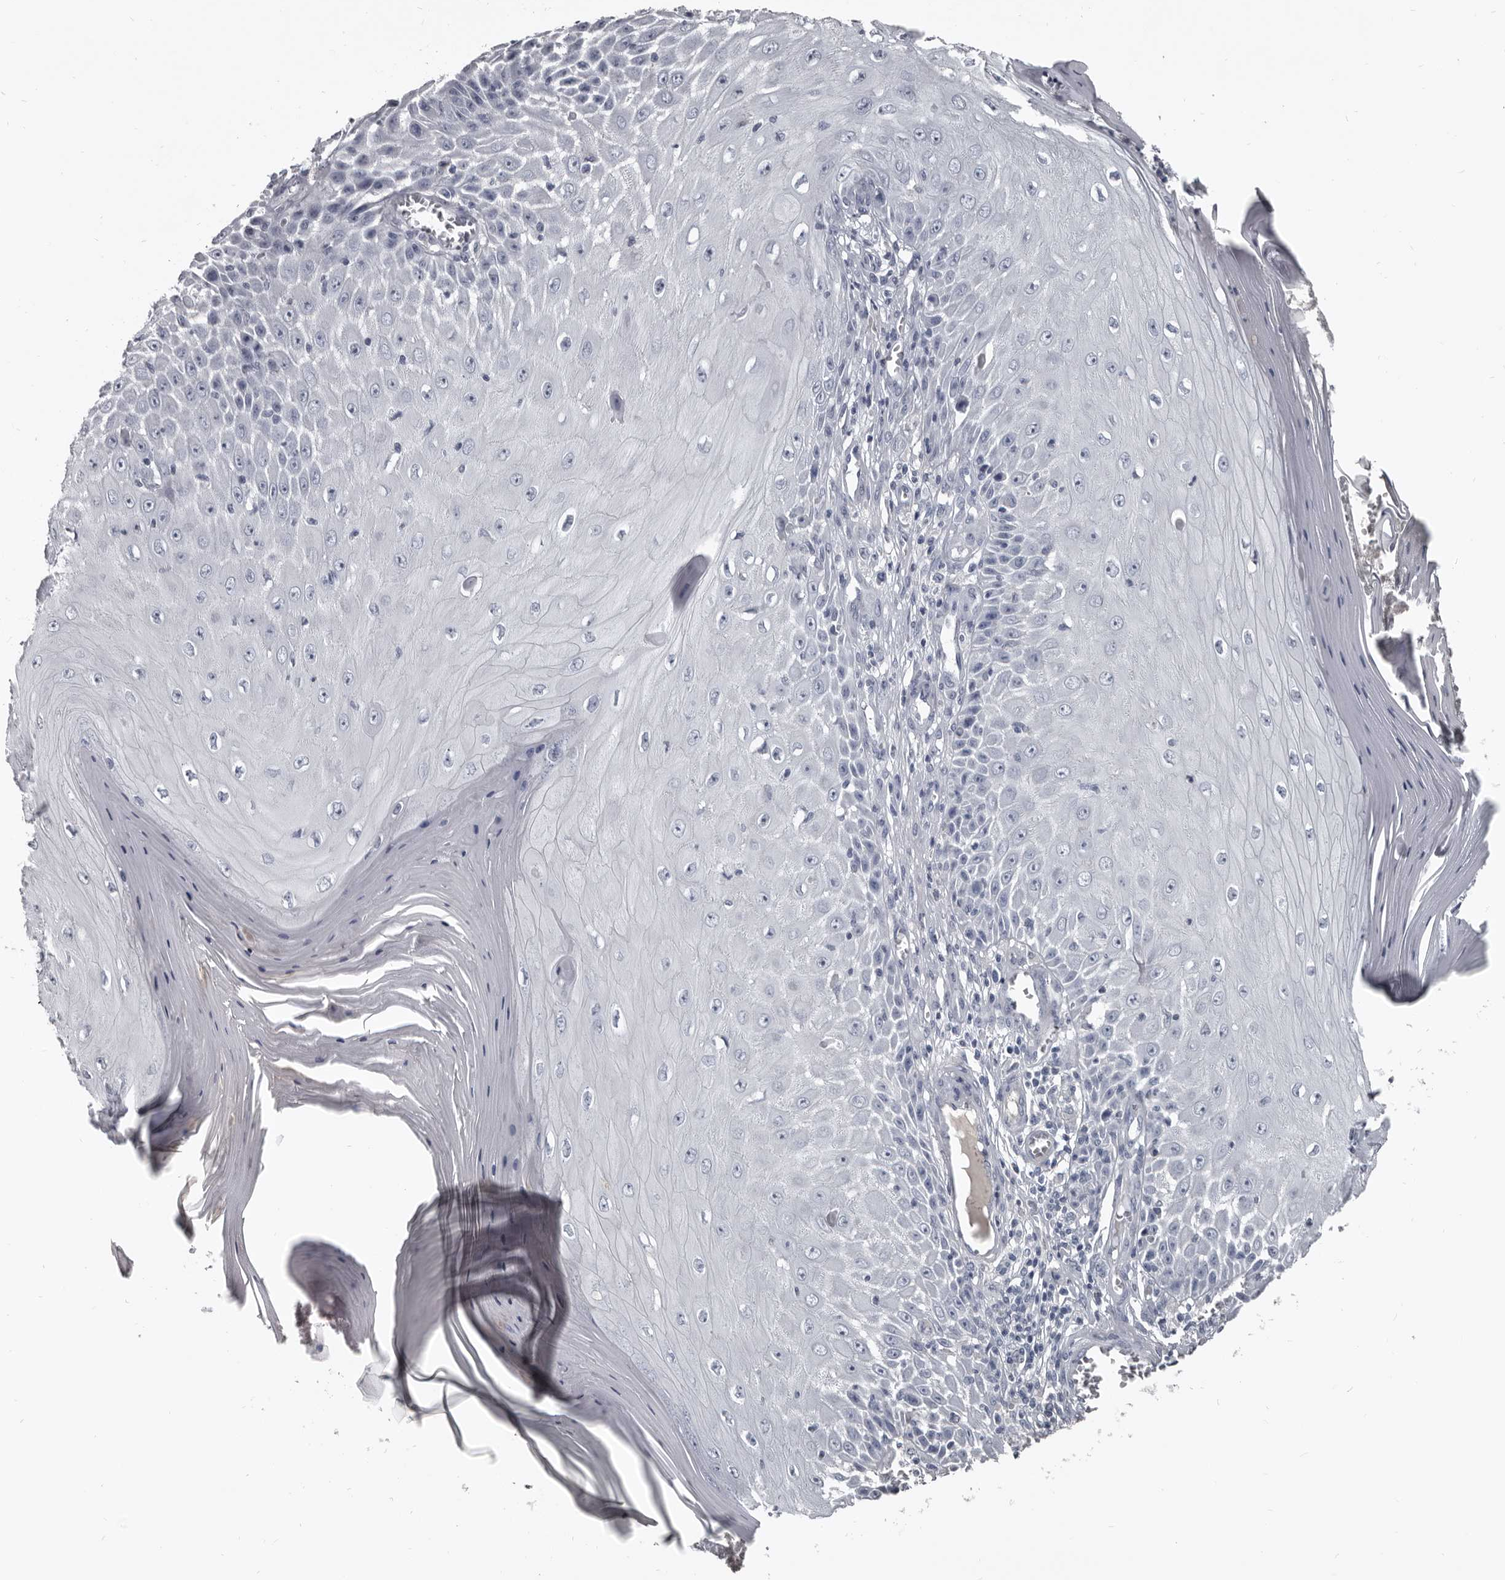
{"staining": {"intensity": "negative", "quantity": "none", "location": "none"}, "tissue": "skin cancer", "cell_type": "Tumor cells", "image_type": "cancer", "snomed": [{"axis": "morphology", "description": "Squamous cell carcinoma, NOS"}, {"axis": "topography", "description": "Skin"}], "caption": "Tumor cells show no significant protein positivity in squamous cell carcinoma (skin).", "gene": "GREB1", "patient": {"sex": "female", "age": 73}}